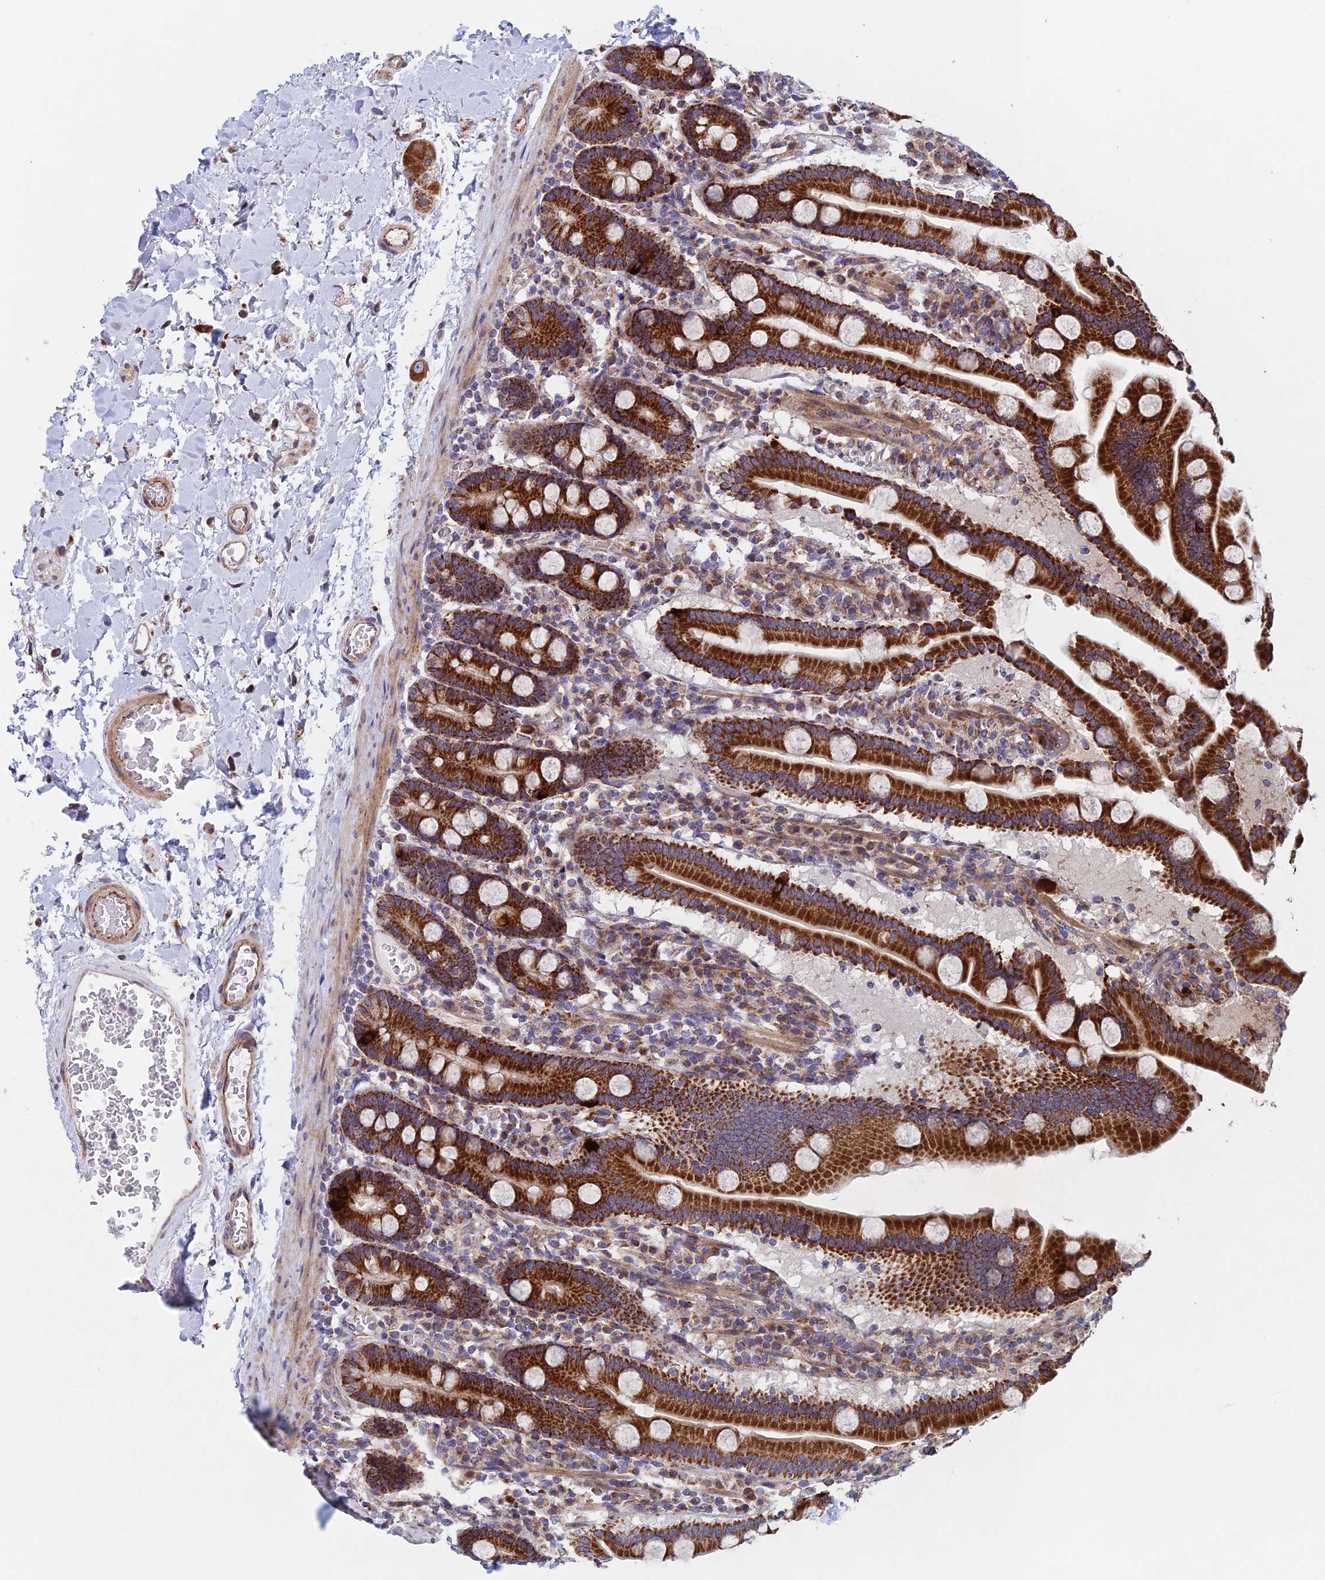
{"staining": {"intensity": "strong", "quantity": ">75%", "location": "cytoplasmic/membranous"}, "tissue": "duodenum", "cell_type": "Glandular cells", "image_type": "normal", "snomed": [{"axis": "morphology", "description": "Normal tissue, NOS"}, {"axis": "topography", "description": "Duodenum"}], "caption": "Duodenum stained with a brown dye displays strong cytoplasmic/membranous positive expression in about >75% of glandular cells.", "gene": "MRPL1", "patient": {"sex": "male", "age": 55}}